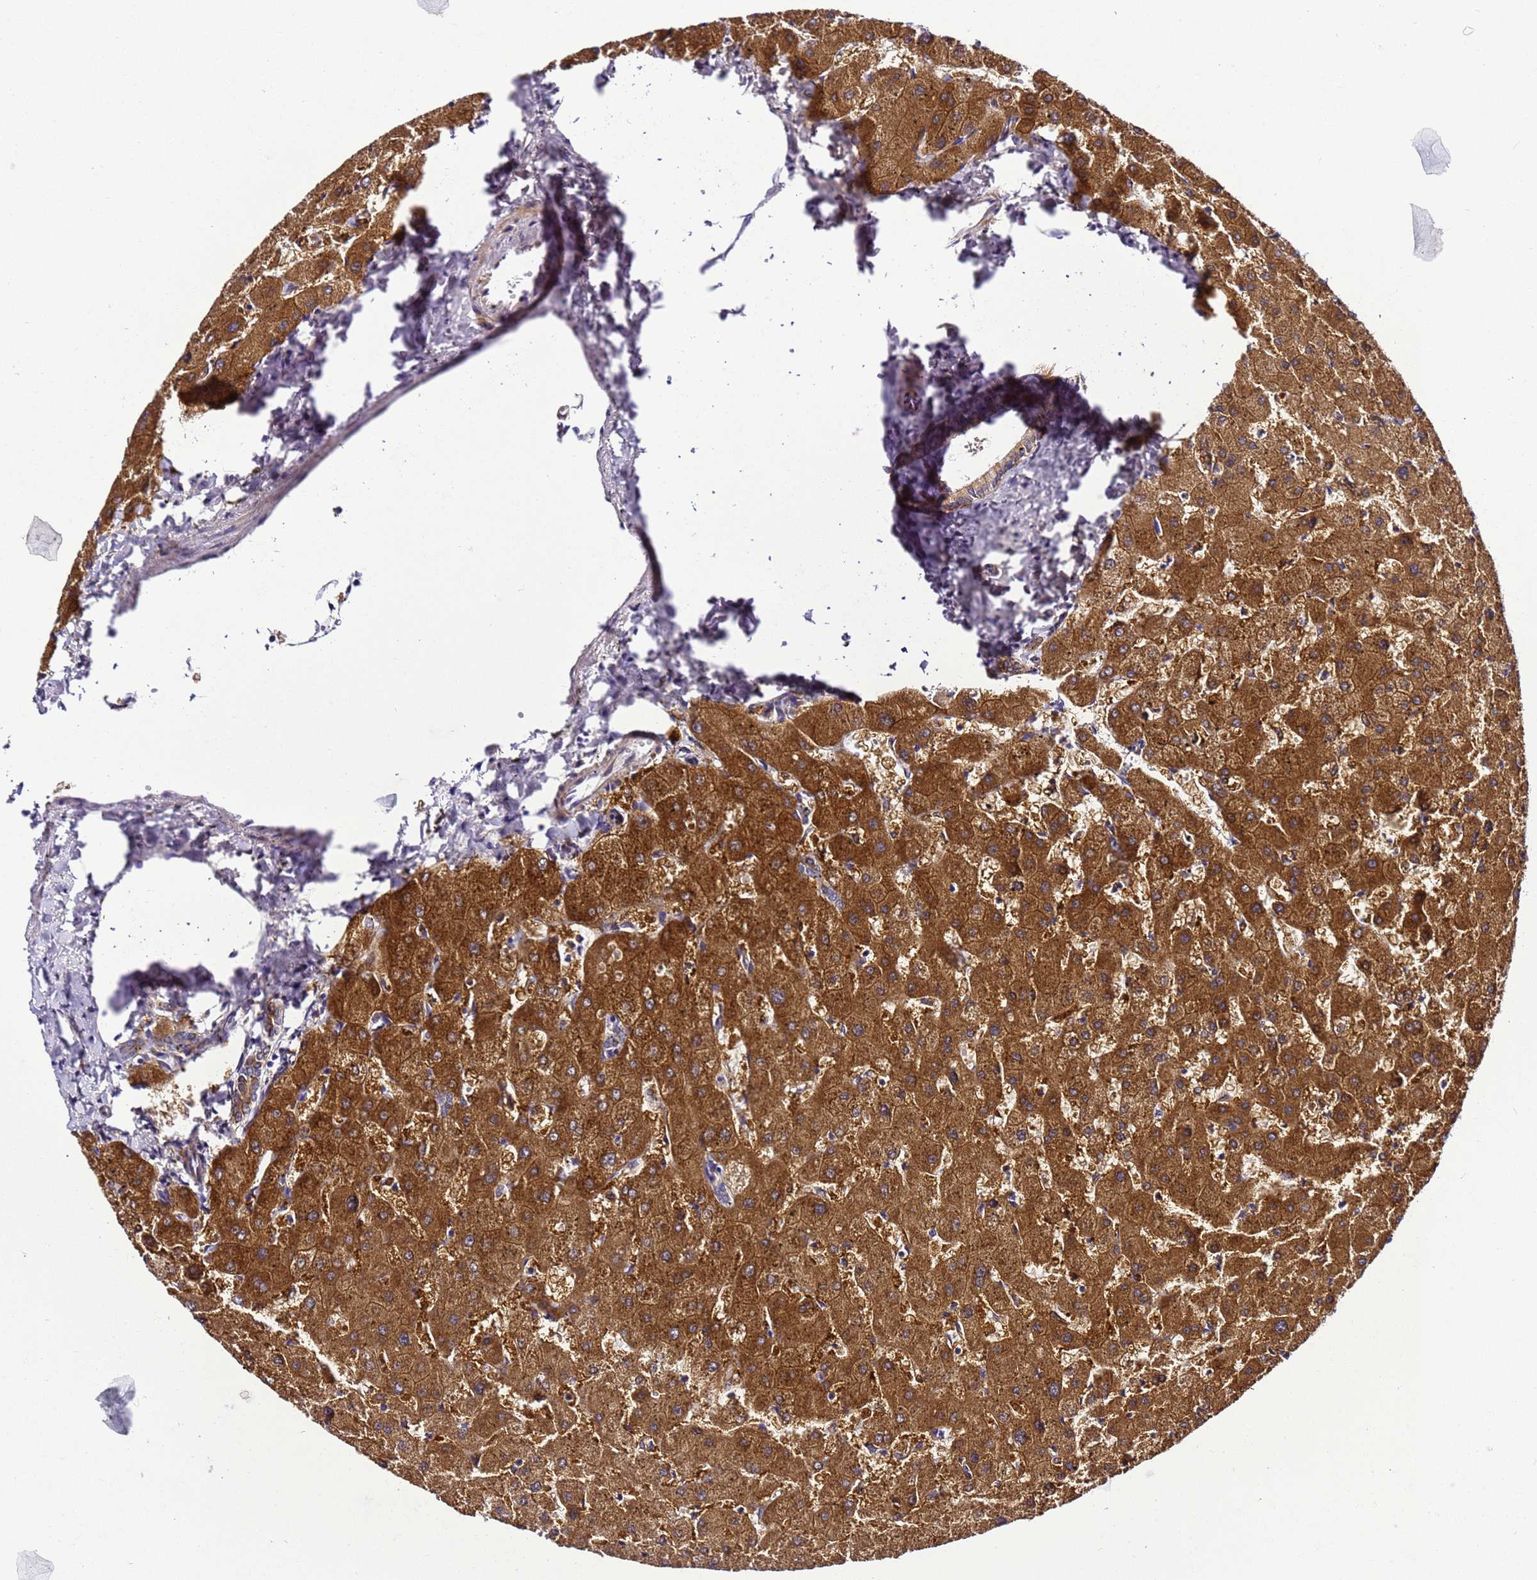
{"staining": {"intensity": "moderate", "quantity": ">75%", "location": "cytoplasmic/membranous"}, "tissue": "liver", "cell_type": "Cholangiocytes", "image_type": "normal", "snomed": [{"axis": "morphology", "description": "Normal tissue, NOS"}, {"axis": "topography", "description": "Liver"}], "caption": "Liver stained with DAB immunohistochemistry demonstrates medium levels of moderate cytoplasmic/membranous positivity in about >75% of cholangiocytes.", "gene": "ZNF417", "patient": {"sex": "female", "age": 63}}